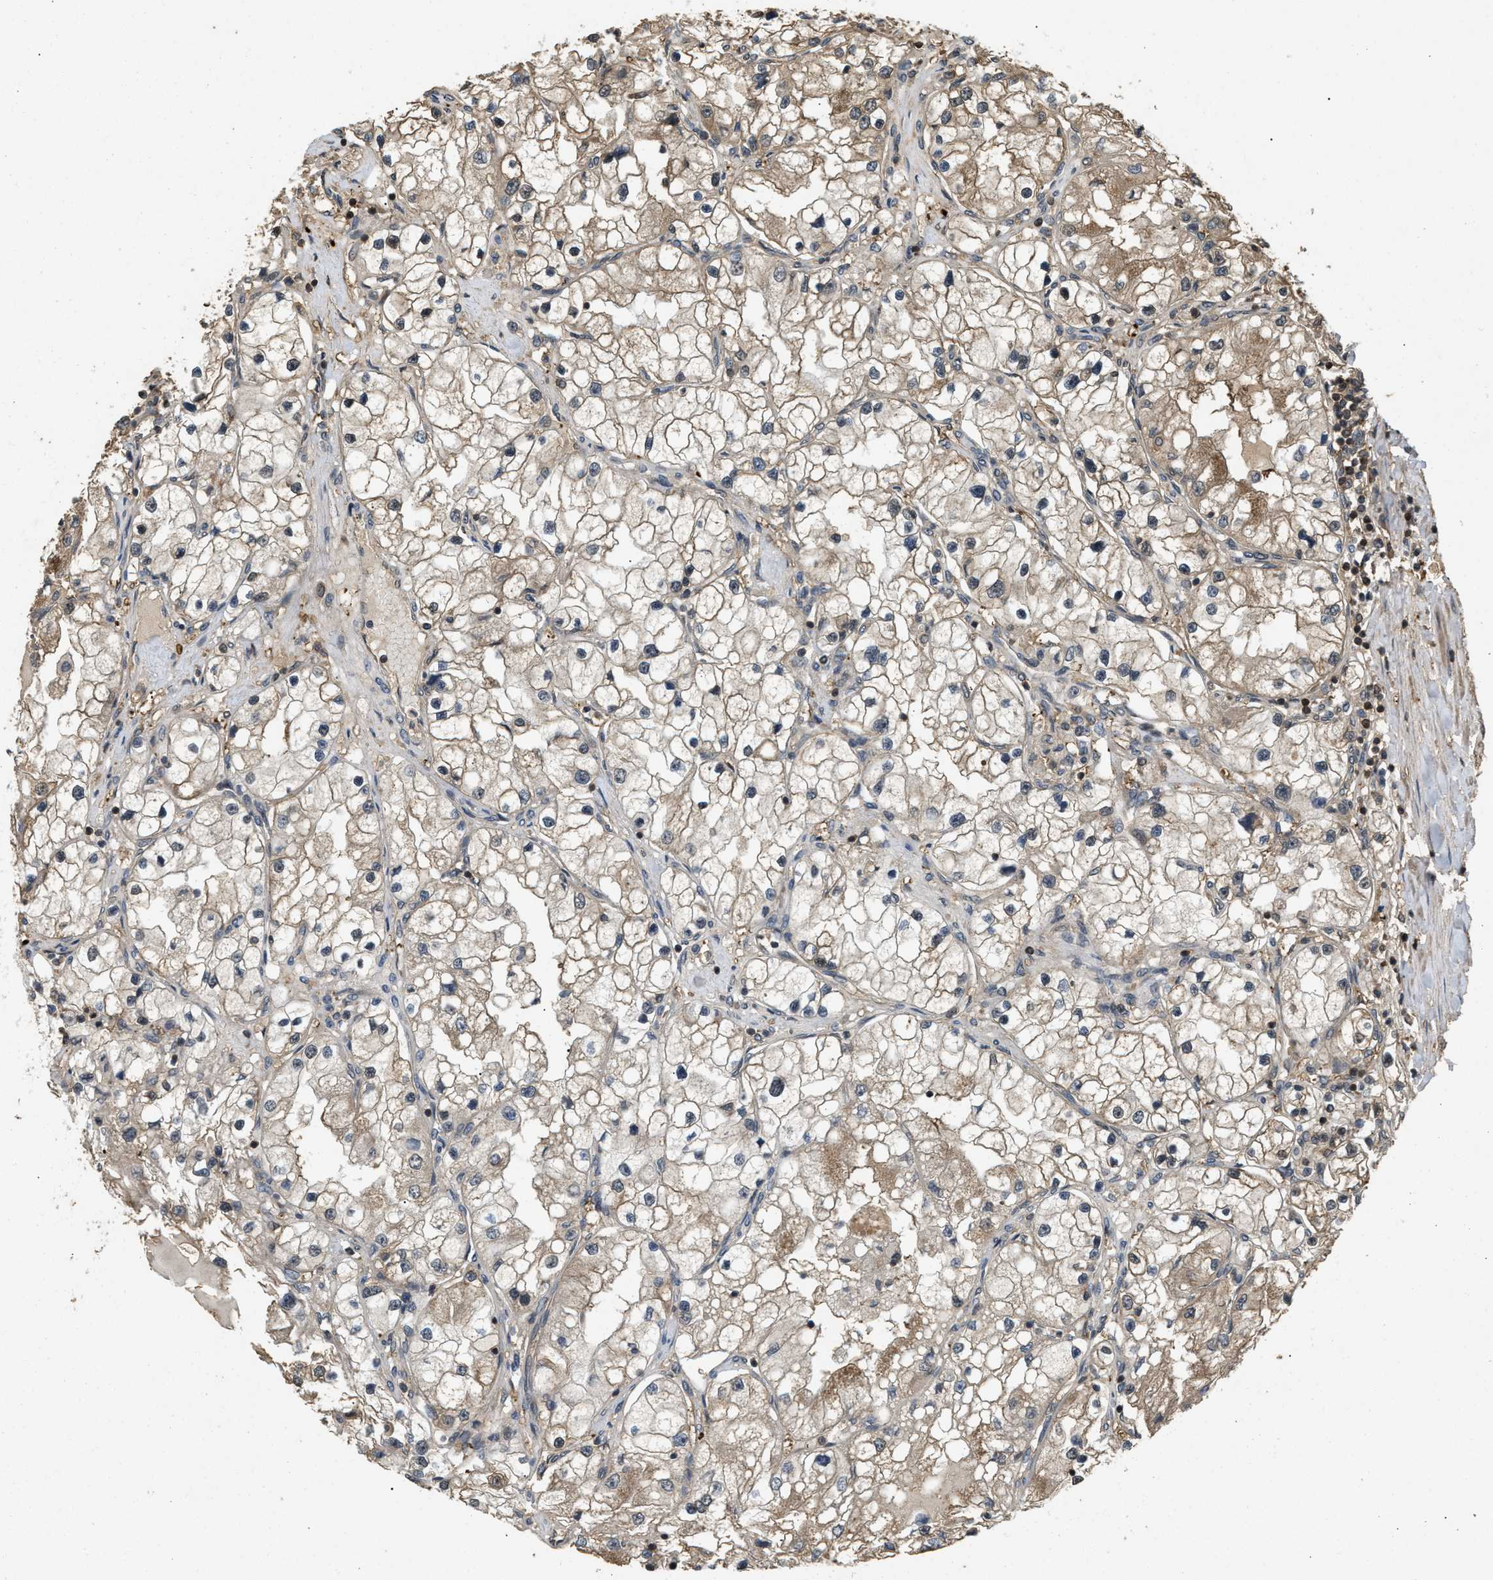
{"staining": {"intensity": "weak", "quantity": ">75%", "location": "cytoplasmic/membranous"}, "tissue": "renal cancer", "cell_type": "Tumor cells", "image_type": "cancer", "snomed": [{"axis": "morphology", "description": "Adenocarcinoma, NOS"}, {"axis": "topography", "description": "Kidney"}], "caption": "This histopathology image displays immunohistochemistry staining of human renal cancer, with low weak cytoplasmic/membranous expression in about >75% of tumor cells.", "gene": "ARHGDIA", "patient": {"sex": "male", "age": 68}}